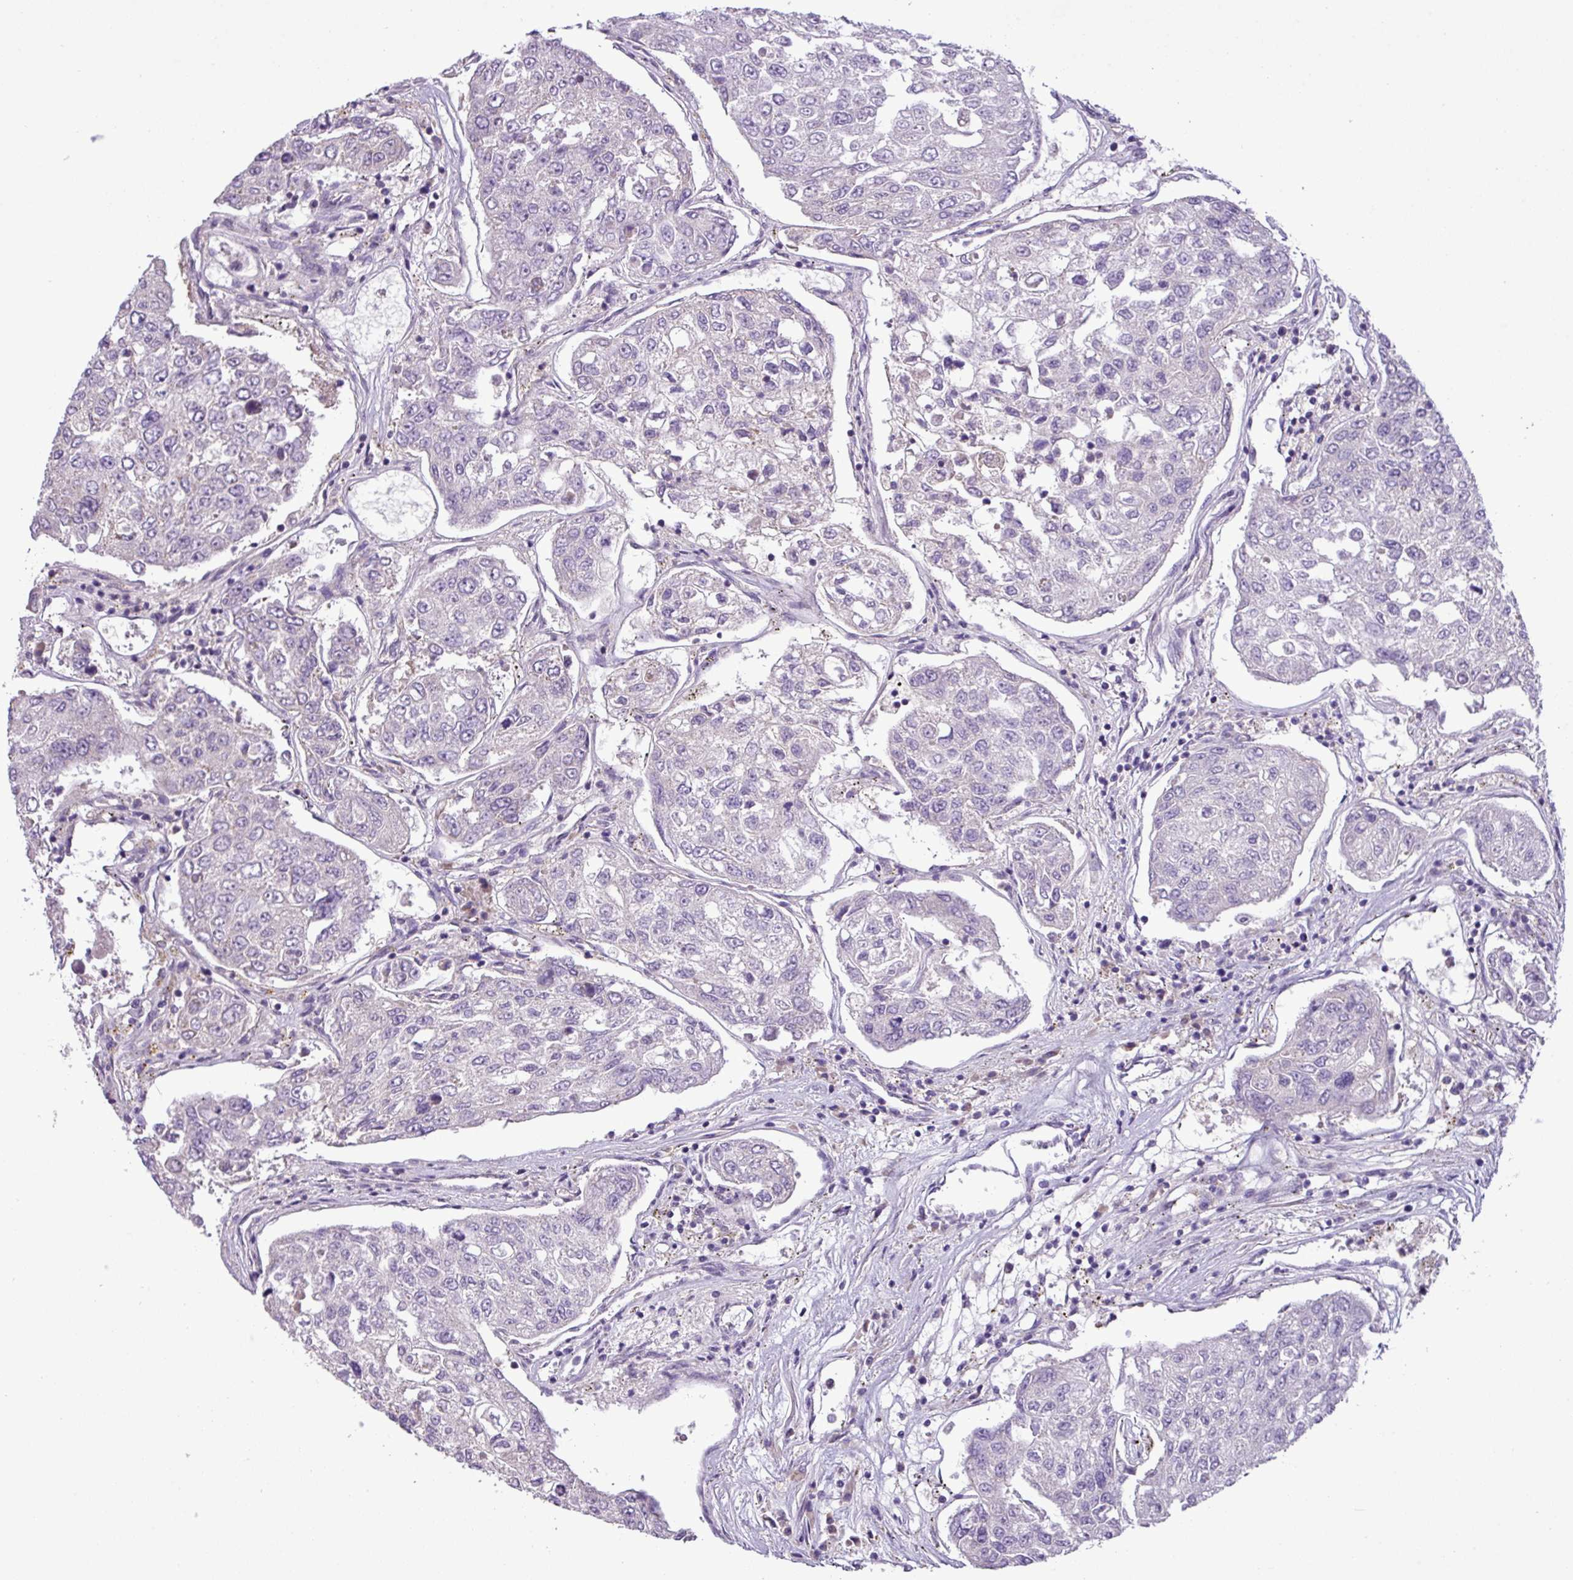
{"staining": {"intensity": "moderate", "quantity": "<25%", "location": "cytoplasmic/membranous"}, "tissue": "urothelial cancer", "cell_type": "Tumor cells", "image_type": "cancer", "snomed": [{"axis": "morphology", "description": "Urothelial carcinoma, High grade"}, {"axis": "topography", "description": "Lymph node"}, {"axis": "topography", "description": "Urinary bladder"}], "caption": "Brown immunohistochemical staining in high-grade urothelial carcinoma demonstrates moderate cytoplasmic/membranous positivity in approximately <25% of tumor cells.", "gene": "FAM183A", "patient": {"sex": "male", "age": 51}}